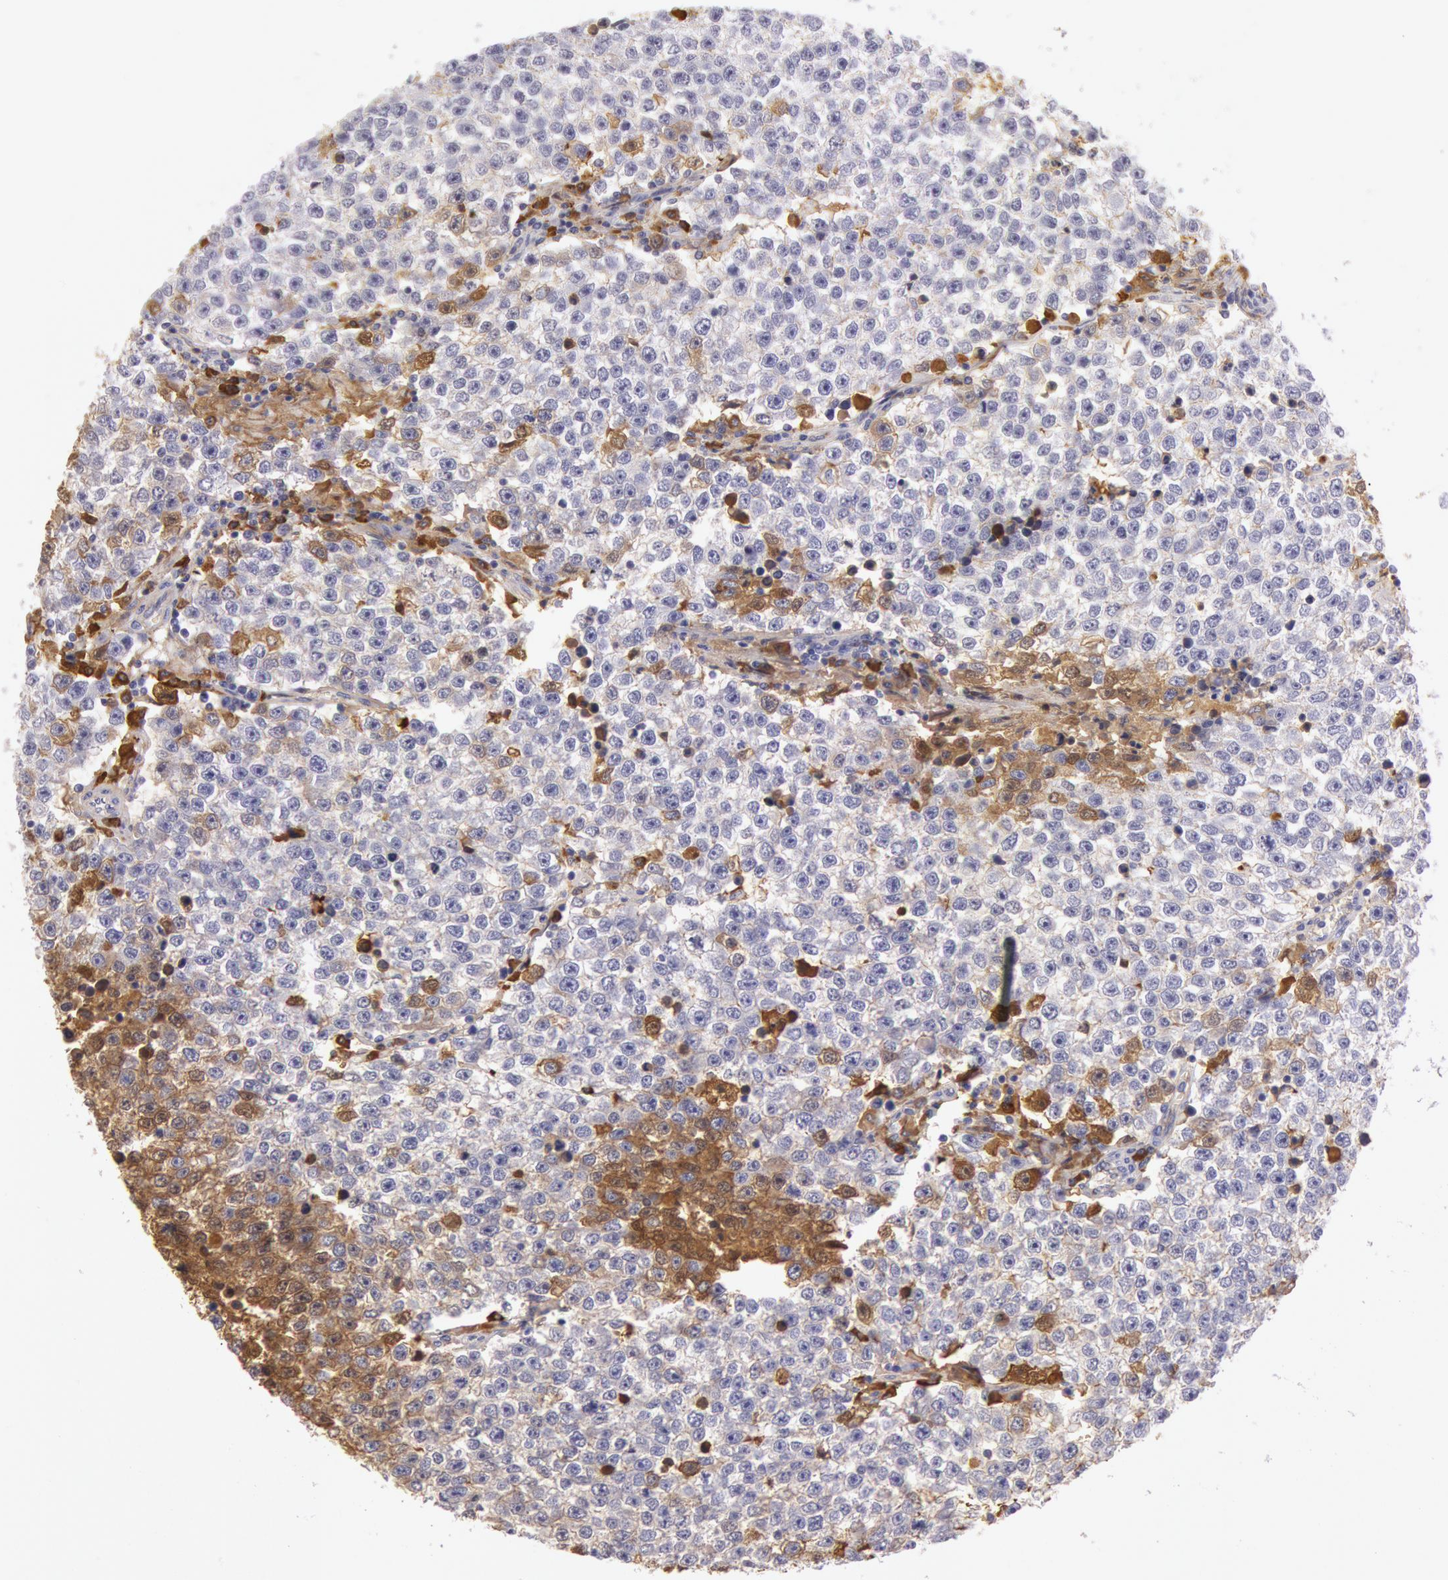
{"staining": {"intensity": "moderate", "quantity": "25%-75%", "location": "cytoplasmic/membranous"}, "tissue": "testis cancer", "cell_type": "Tumor cells", "image_type": "cancer", "snomed": [{"axis": "morphology", "description": "Seminoma, NOS"}, {"axis": "topography", "description": "Testis"}], "caption": "Testis cancer was stained to show a protein in brown. There is medium levels of moderate cytoplasmic/membranous staining in about 25%-75% of tumor cells.", "gene": "IGHG1", "patient": {"sex": "male", "age": 36}}